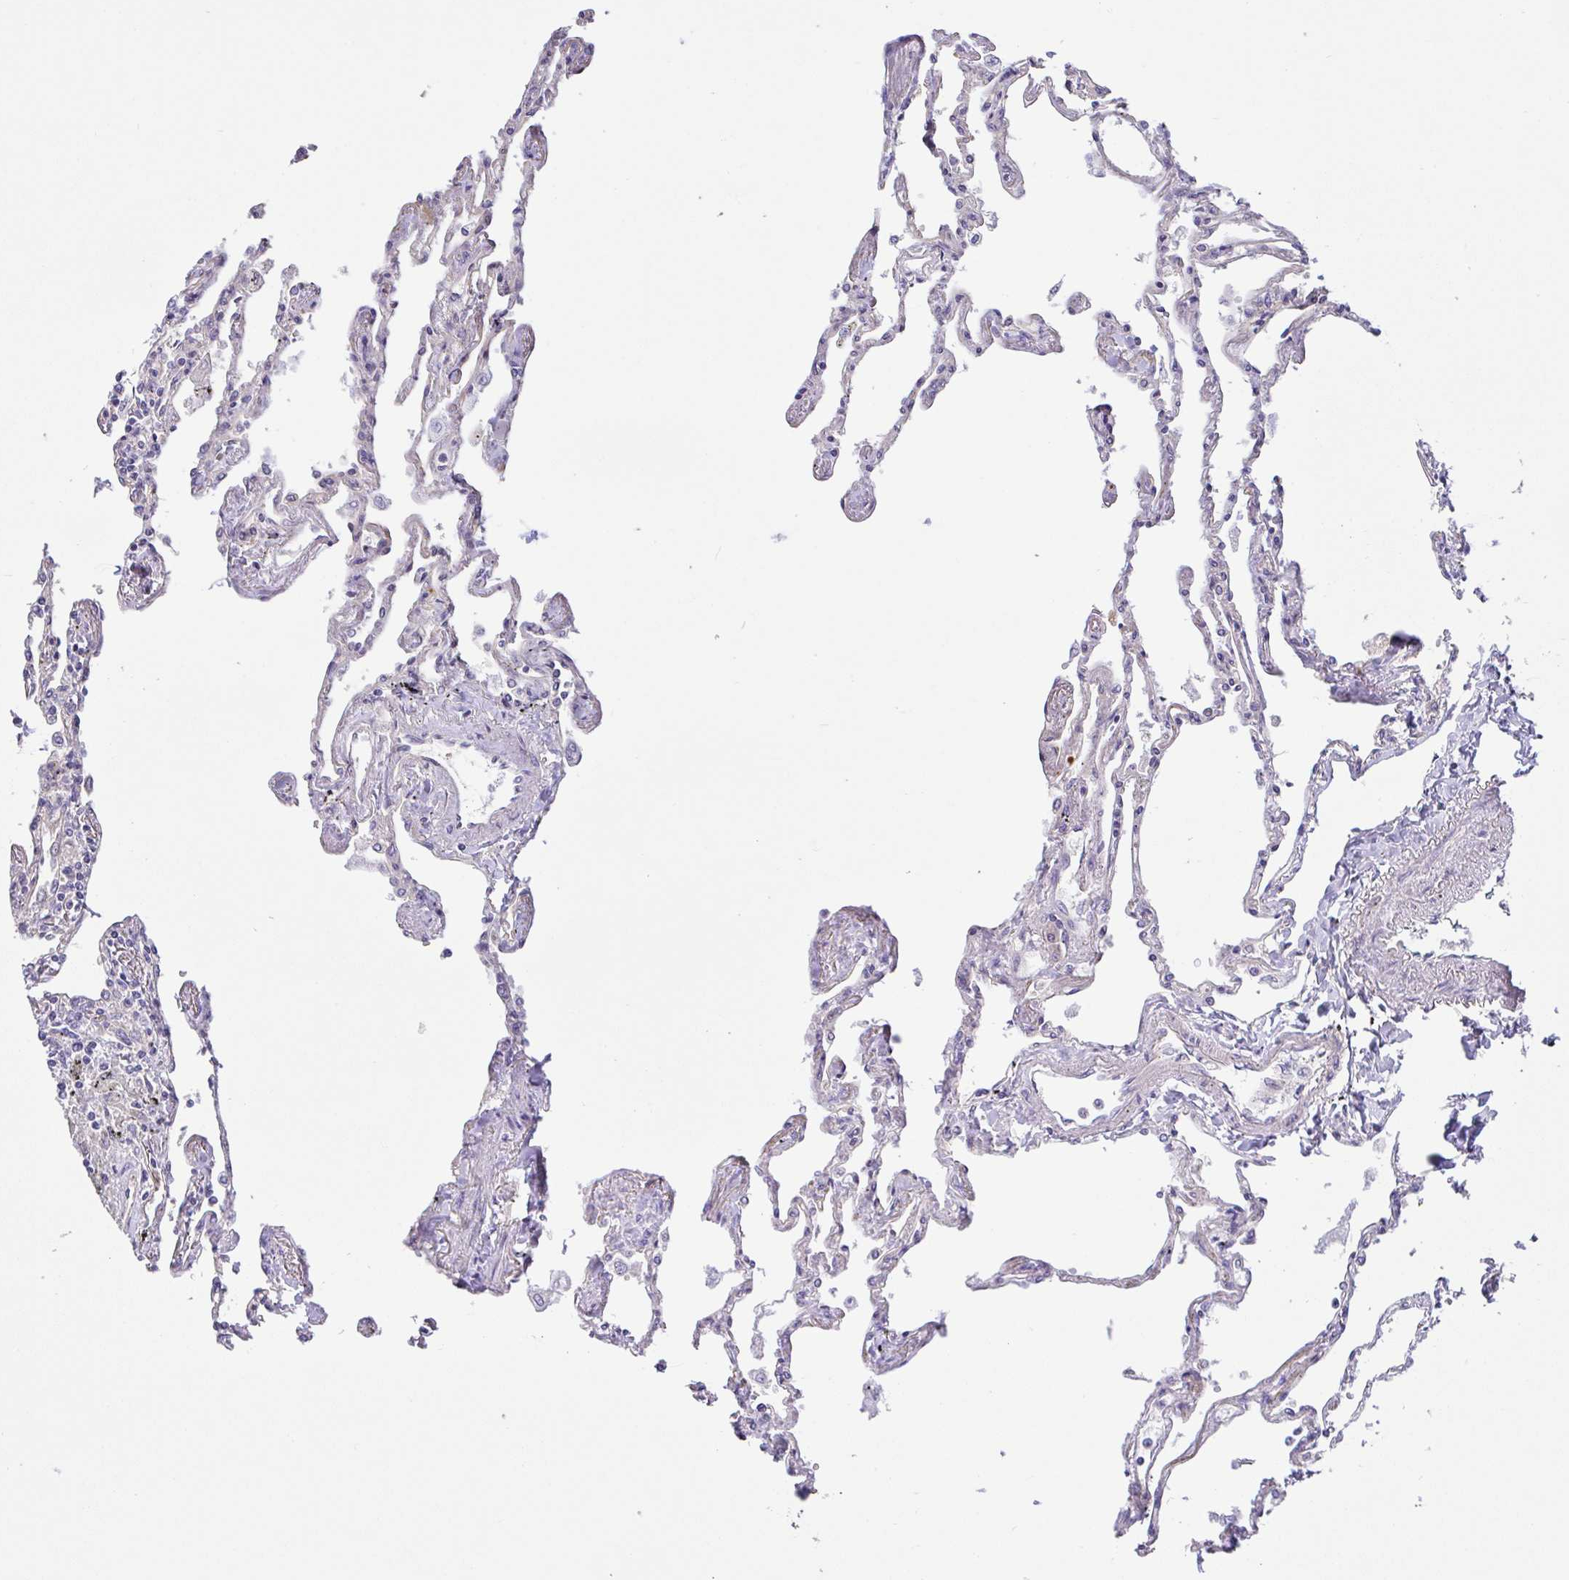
{"staining": {"intensity": "weak", "quantity": "<25%", "location": "cytoplasmic/membranous"}, "tissue": "lung", "cell_type": "Alveolar cells", "image_type": "normal", "snomed": [{"axis": "morphology", "description": "Normal tissue, NOS"}, {"axis": "topography", "description": "Lung"}], "caption": "An image of lung stained for a protein exhibits no brown staining in alveolar cells.", "gene": "DLEU7", "patient": {"sex": "female", "age": 67}}